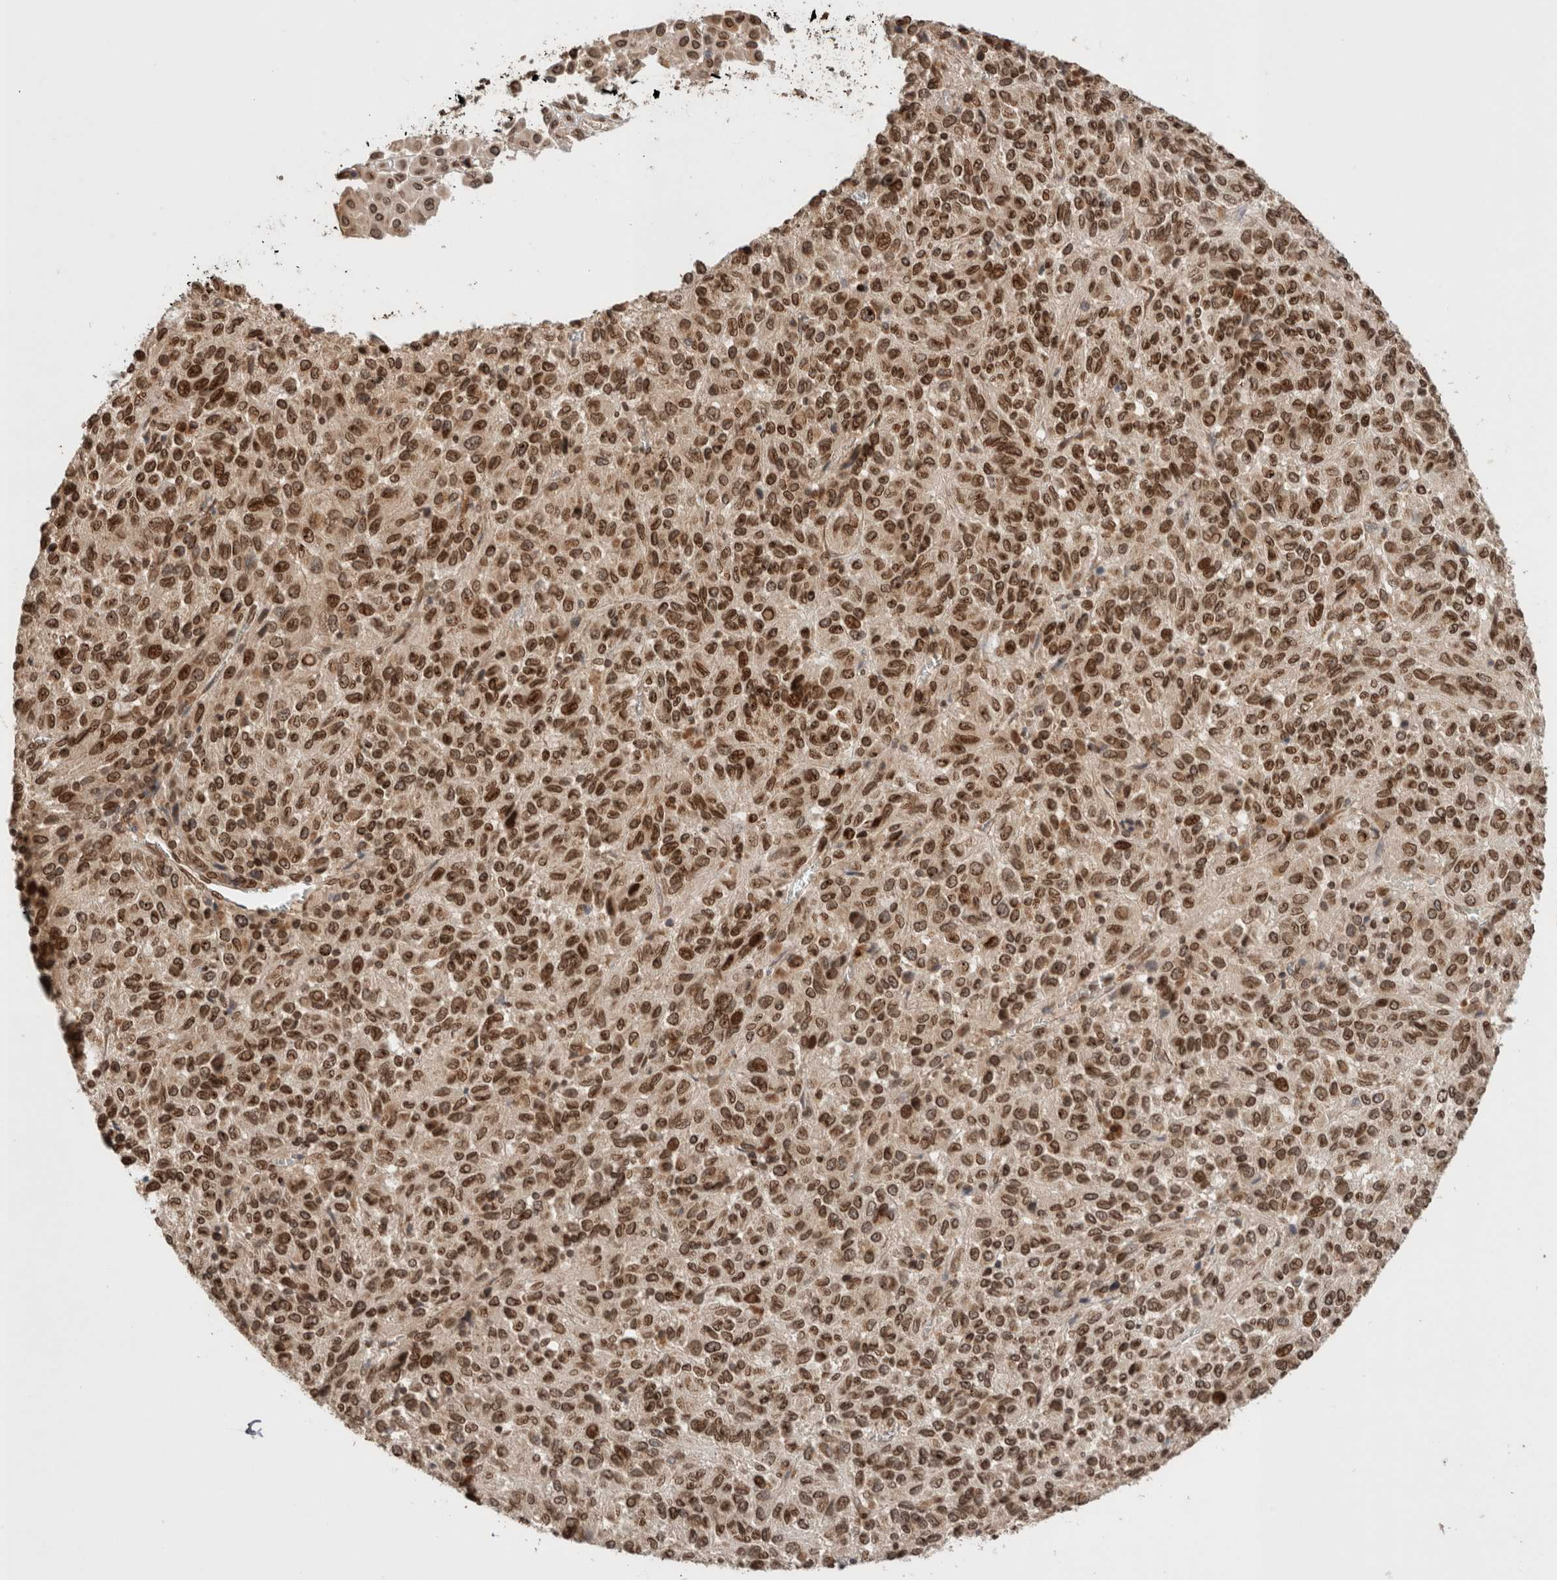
{"staining": {"intensity": "strong", "quantity": ">75%", "location": "nuclear"}, "tissue": "melanoma", "cell_type": "Tumor cells", "image_type": "cancer", "snomed": [{"axis": "morphology", "description": "Malignant melanoma, Metastatic site"}, {"axis": "topography", "description": "Lung"}], "caption": "High-power microscopy captured an IHC histopathology image of melanoma, revealing strong nuclear positivity in approximately >75% of tumor cells.", "gene": "TPR", "patient": {"sex": "male", "age": 64}}